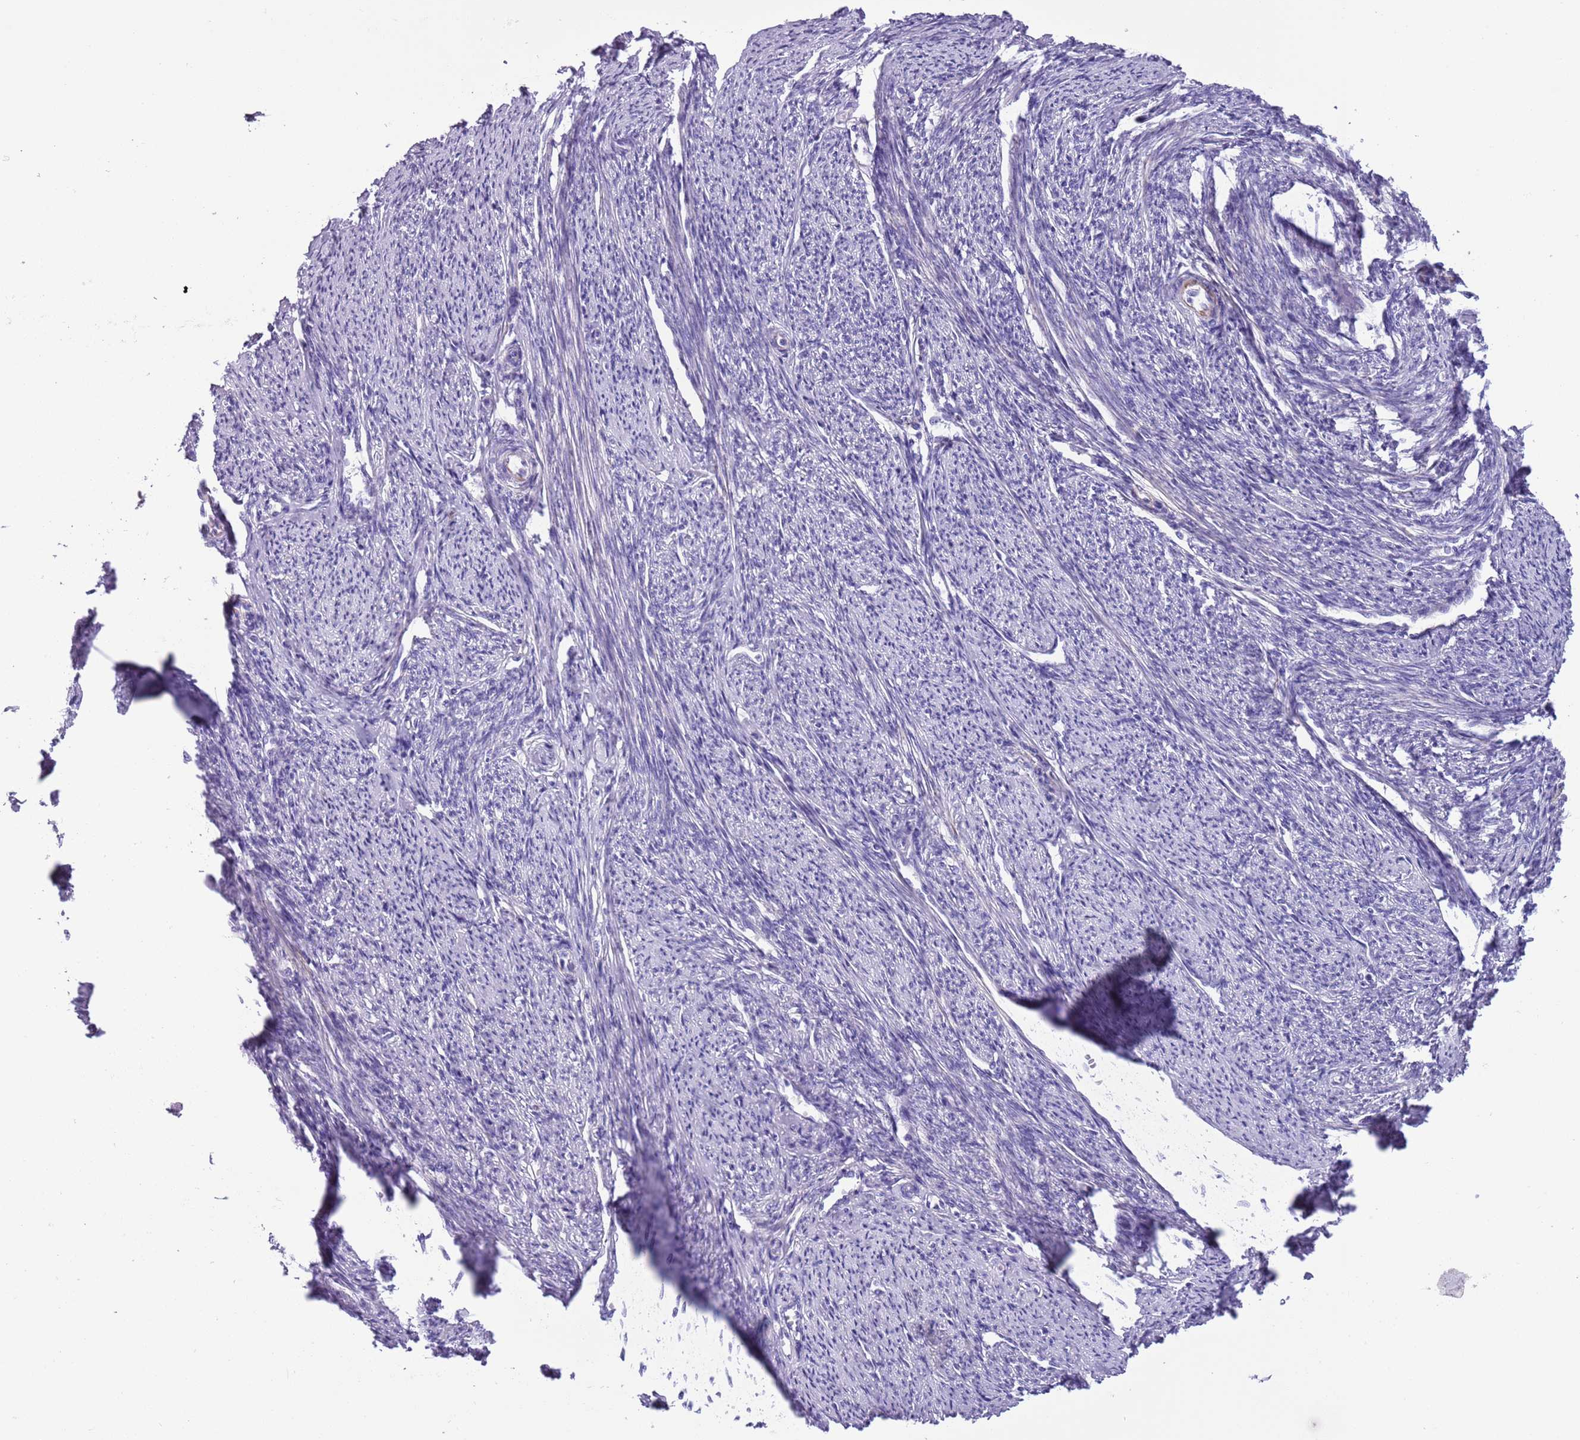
{"staining": {"intensity": "negative", "quantity": "none", "location": "none"}, "tissue": "smooth muscle", "cell_type": "Smooth muscle cells", "image_type": "normal", "snomed": [{"axis": "morphology", "description": "Normal tissue, NOS"}, {"axis": "topography", "description": "Smooth muscle"}, {"axis": "topography", "description": "Uterus"}], "caption": "DAB immunohistochemical staining of unremarkable smooth muscle exhibits no significant expression in smooth muscle cells.", "gene": "PFKFB2", "patient": {"sex": "female", "age": 59}}